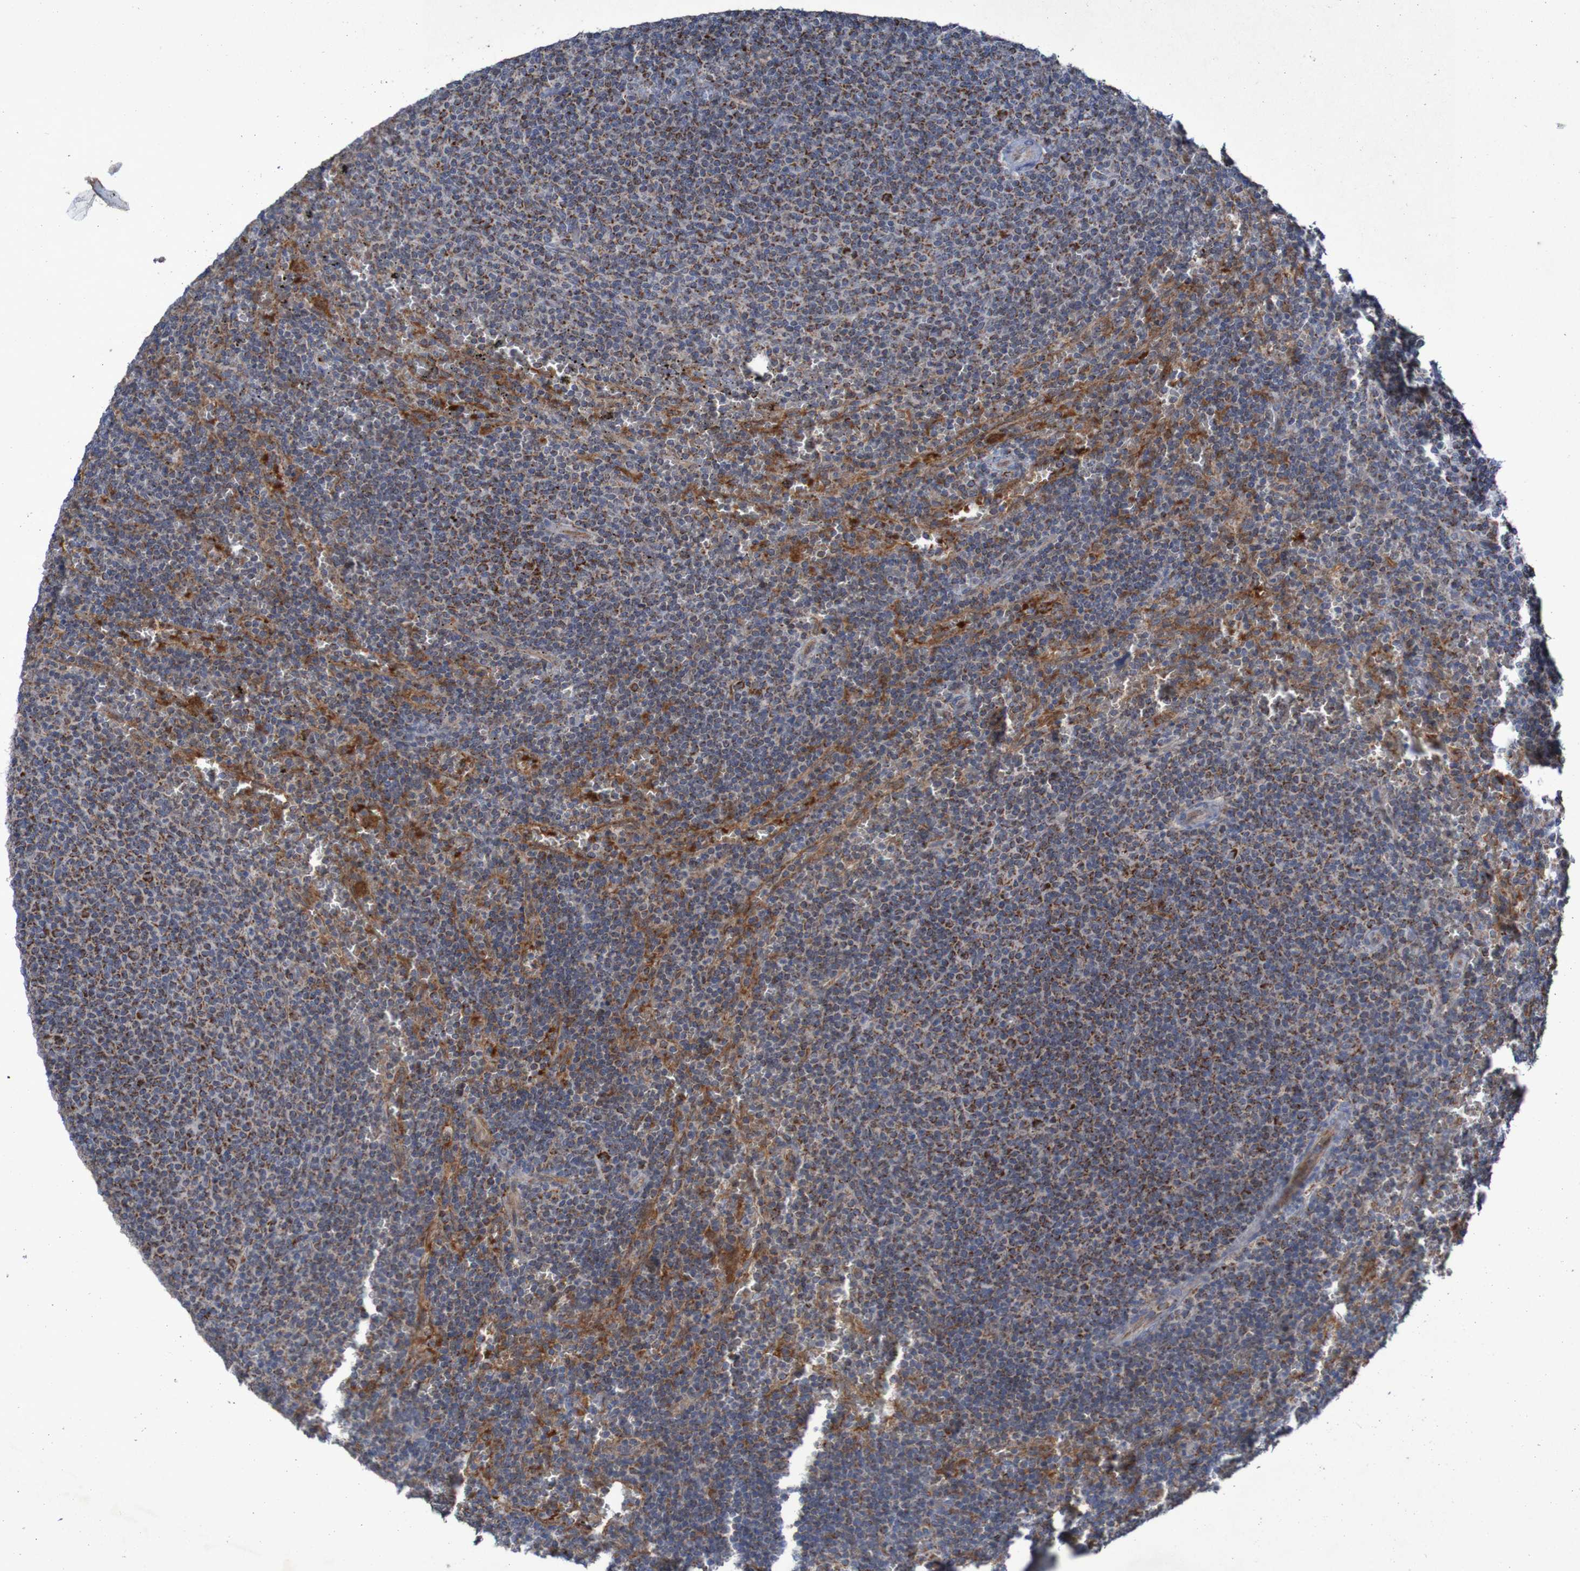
{"staining": {"intensity": "strong", "quantity": ">75%", "location": "cytoplasmic/membranous"}, "tissue": "lymphoma", "cell_type": "Tumor cells", "image_type": "cancer", "snomed": [{"axis": "morphology", "description": "Malignant lymphoma, non-Hodgkin's type, Low grade"}, {"axis": "topography", "description": "Spleen"}], "caption": "High-power microscopy captured an IHC histopathology image of malignant lymphoma, non-Hodgkin's type (low-grade), revealing strong cytoplasmic/membranous staining in about >75% of tumor cells.", "gene": "CCDC51", "patient": {"sex": "female", "age": 50}}